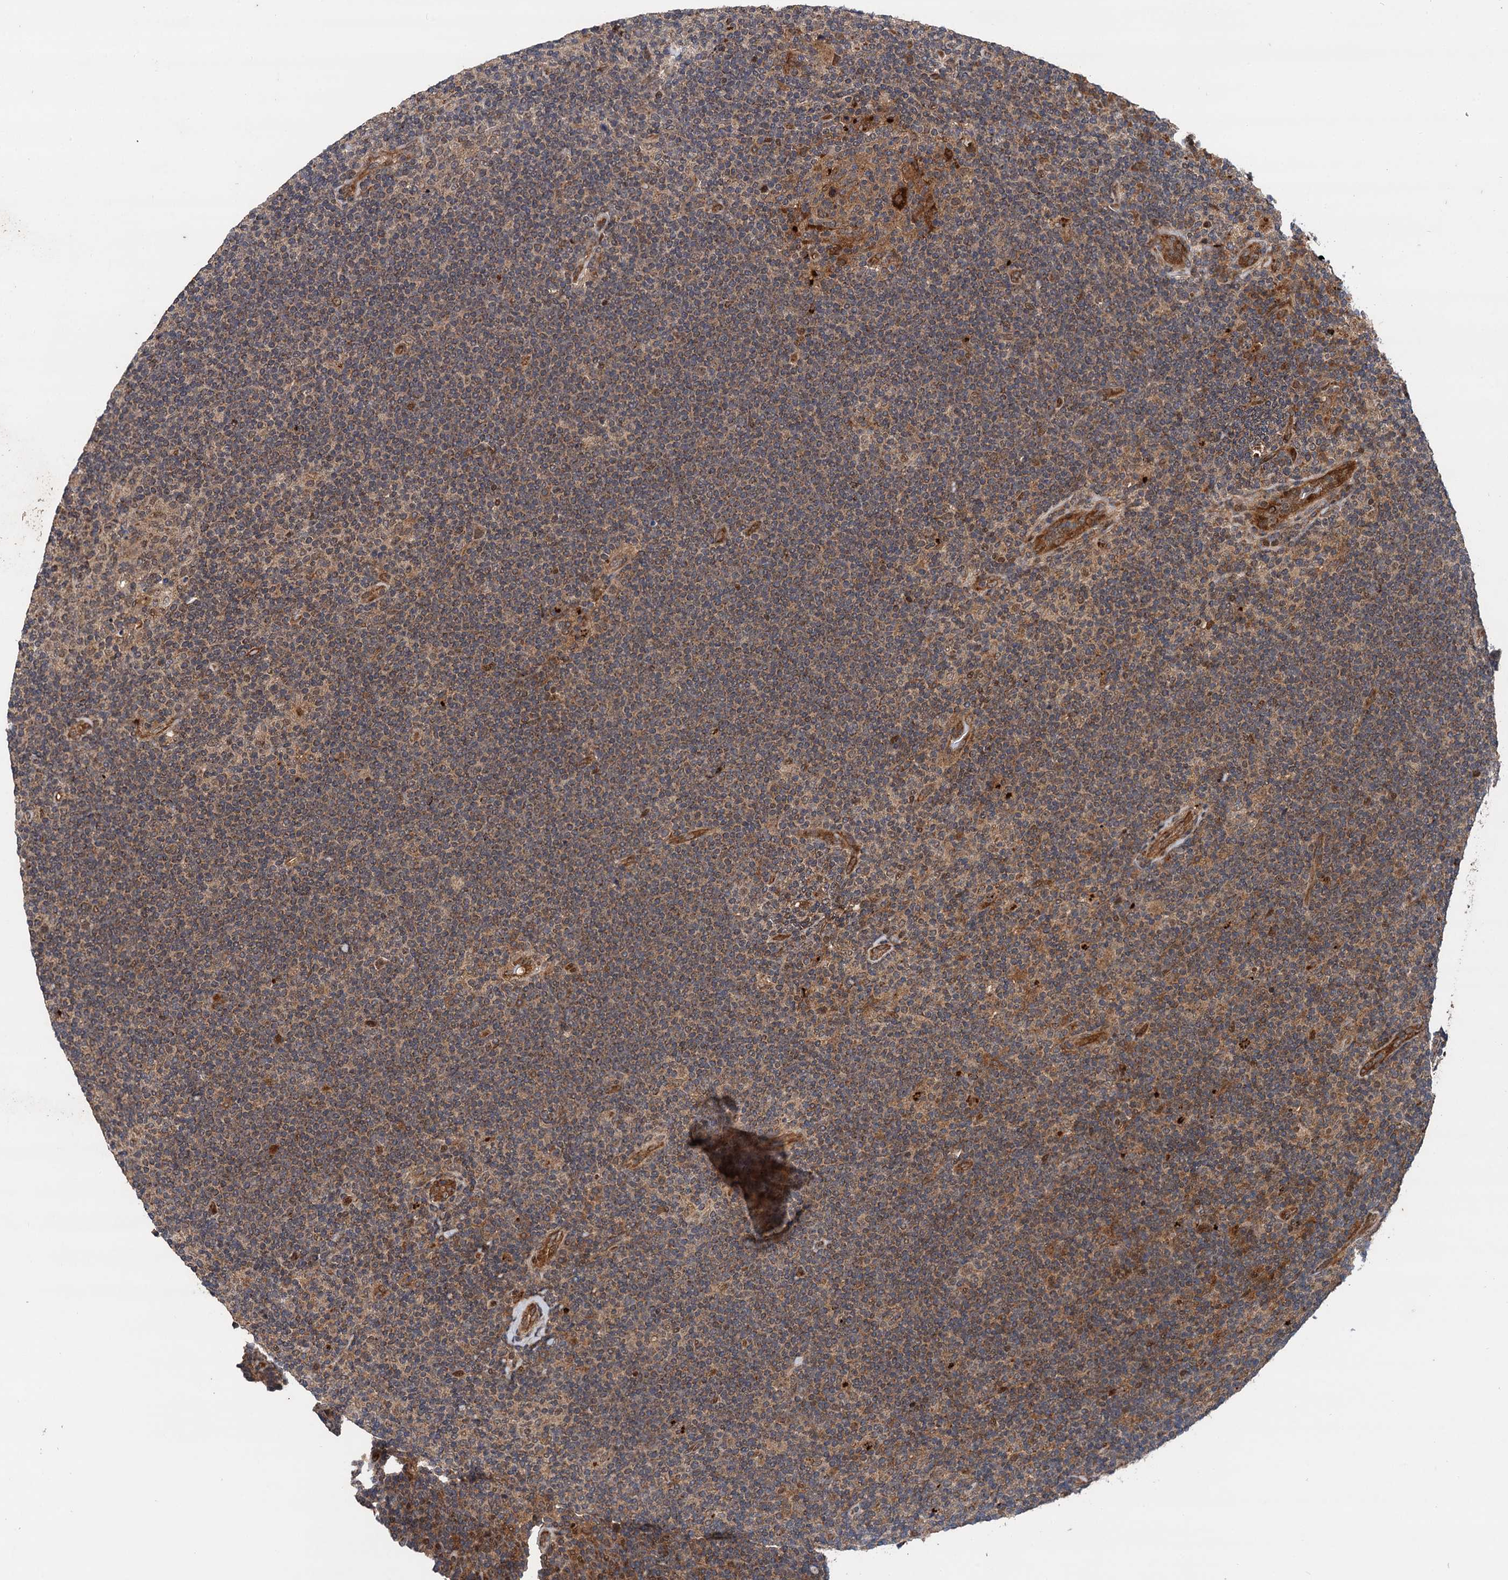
{"staining": {"intensity": "weak", "quantity": "<25%", "location": "cytoplasmic/membranous"}, "tissue": "lymphoma", "cell_type": "Tumor cells", "image_type": "cancer", "snomed": [{"axis": "morphology", "description": "Hodgkin's disease, NOS"}, {"axis": "topography", "description": "Lymph node"}], "caption": "The micrograph demonstrates no significant positivity in tumor cells of Hodgkin's disease.", "gene": "NLRP10", "patient": {"sex": "female", "age": 57}}